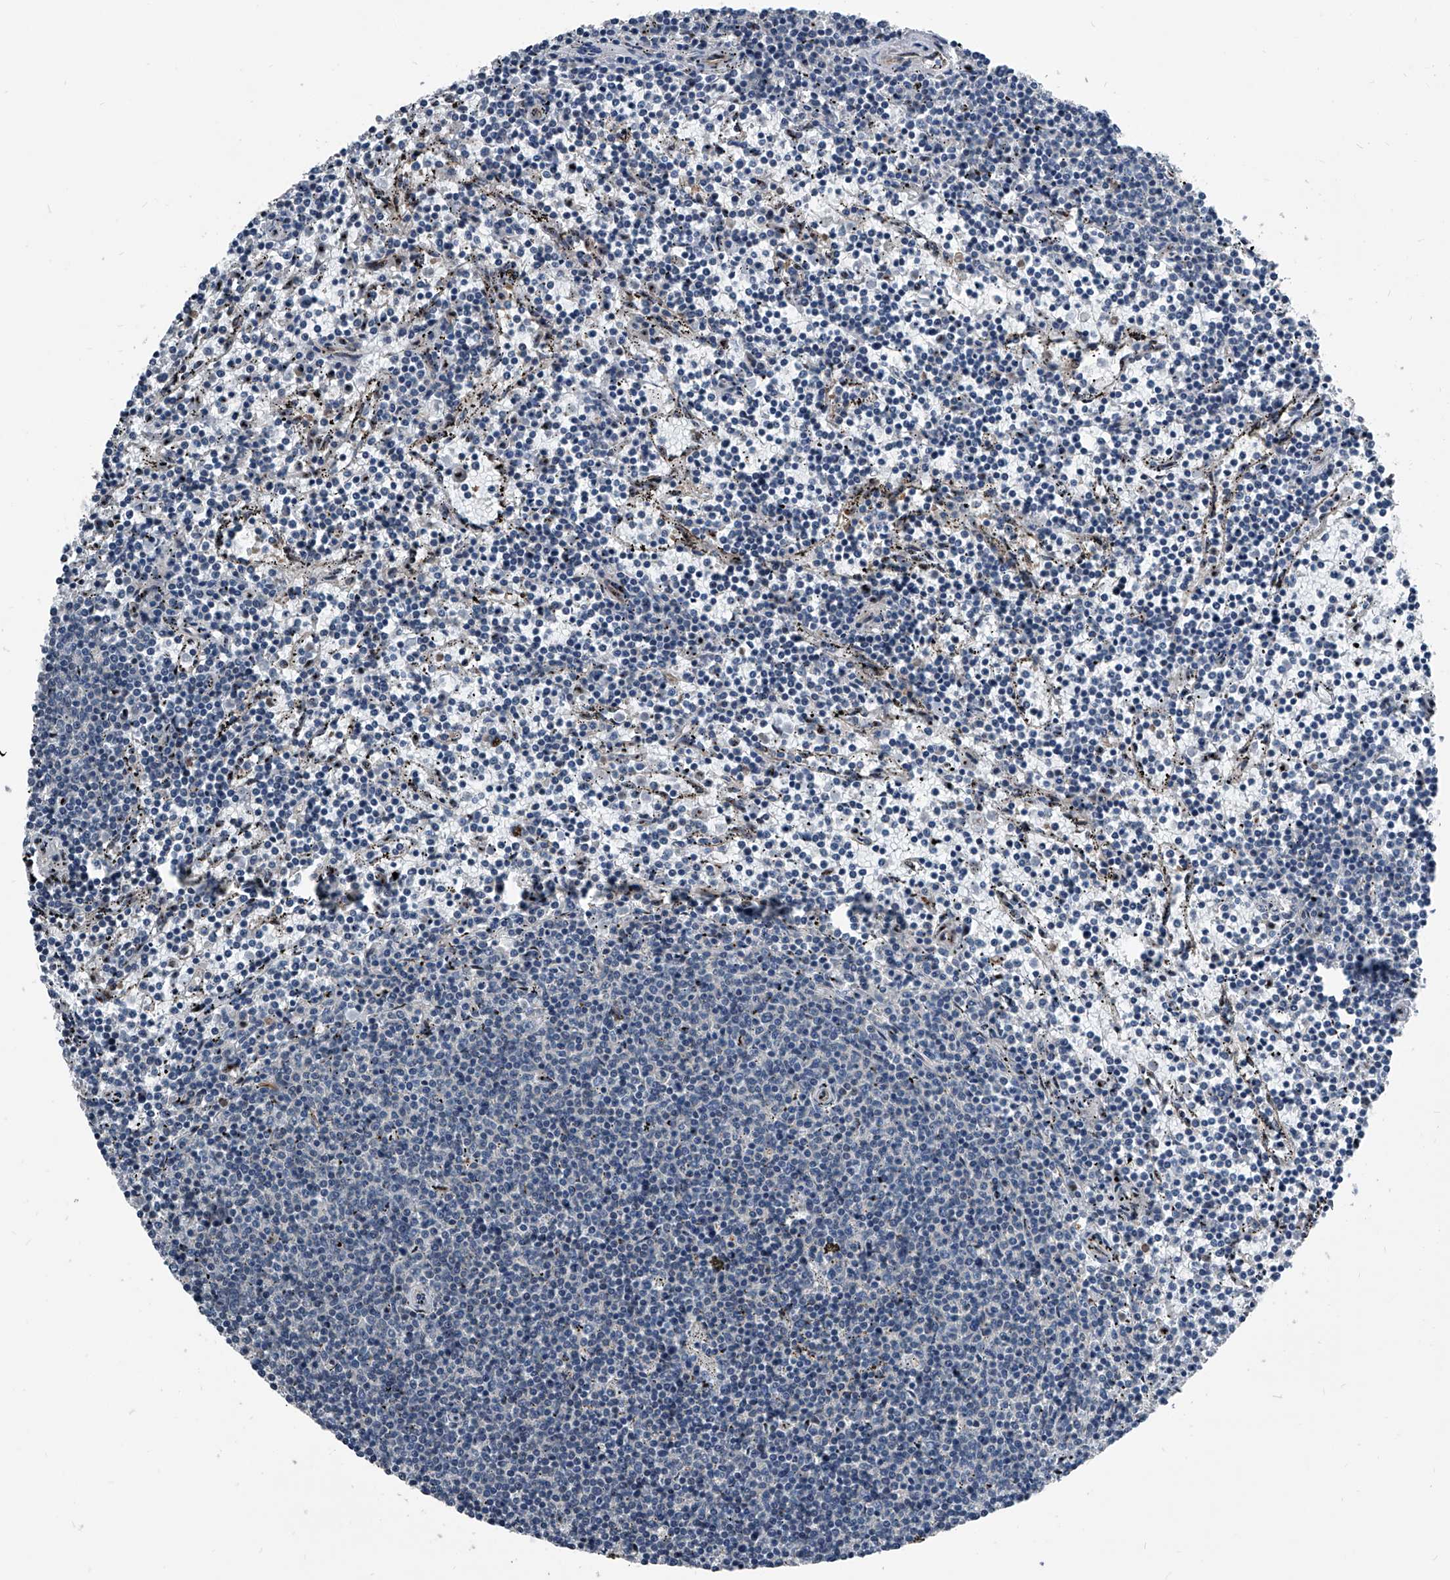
{"staining": {"intensity": "negative", "quantity": "none", "location": "none"}, "tissue": "lymphoma", "cell_type": "Tumor cells", "image_type": "cancer", "snomed": [{"axis": "morphology", "description": "Malignant lymphoma, non-Hodgkin's type, Low grade"}, {"axis": "topography", "description": "Spleen"}], "caption": "Immunohistochemistry of human malignant lymphoma, non-Hodgkin's type (low-grade) exhibits no staining in tumor cells. (DAB (3,3'-diaminobenzidine) immunohistochemistry, high magnification).", "gene": "MEN1", "patient": {"sex": "female", "age": 50}}